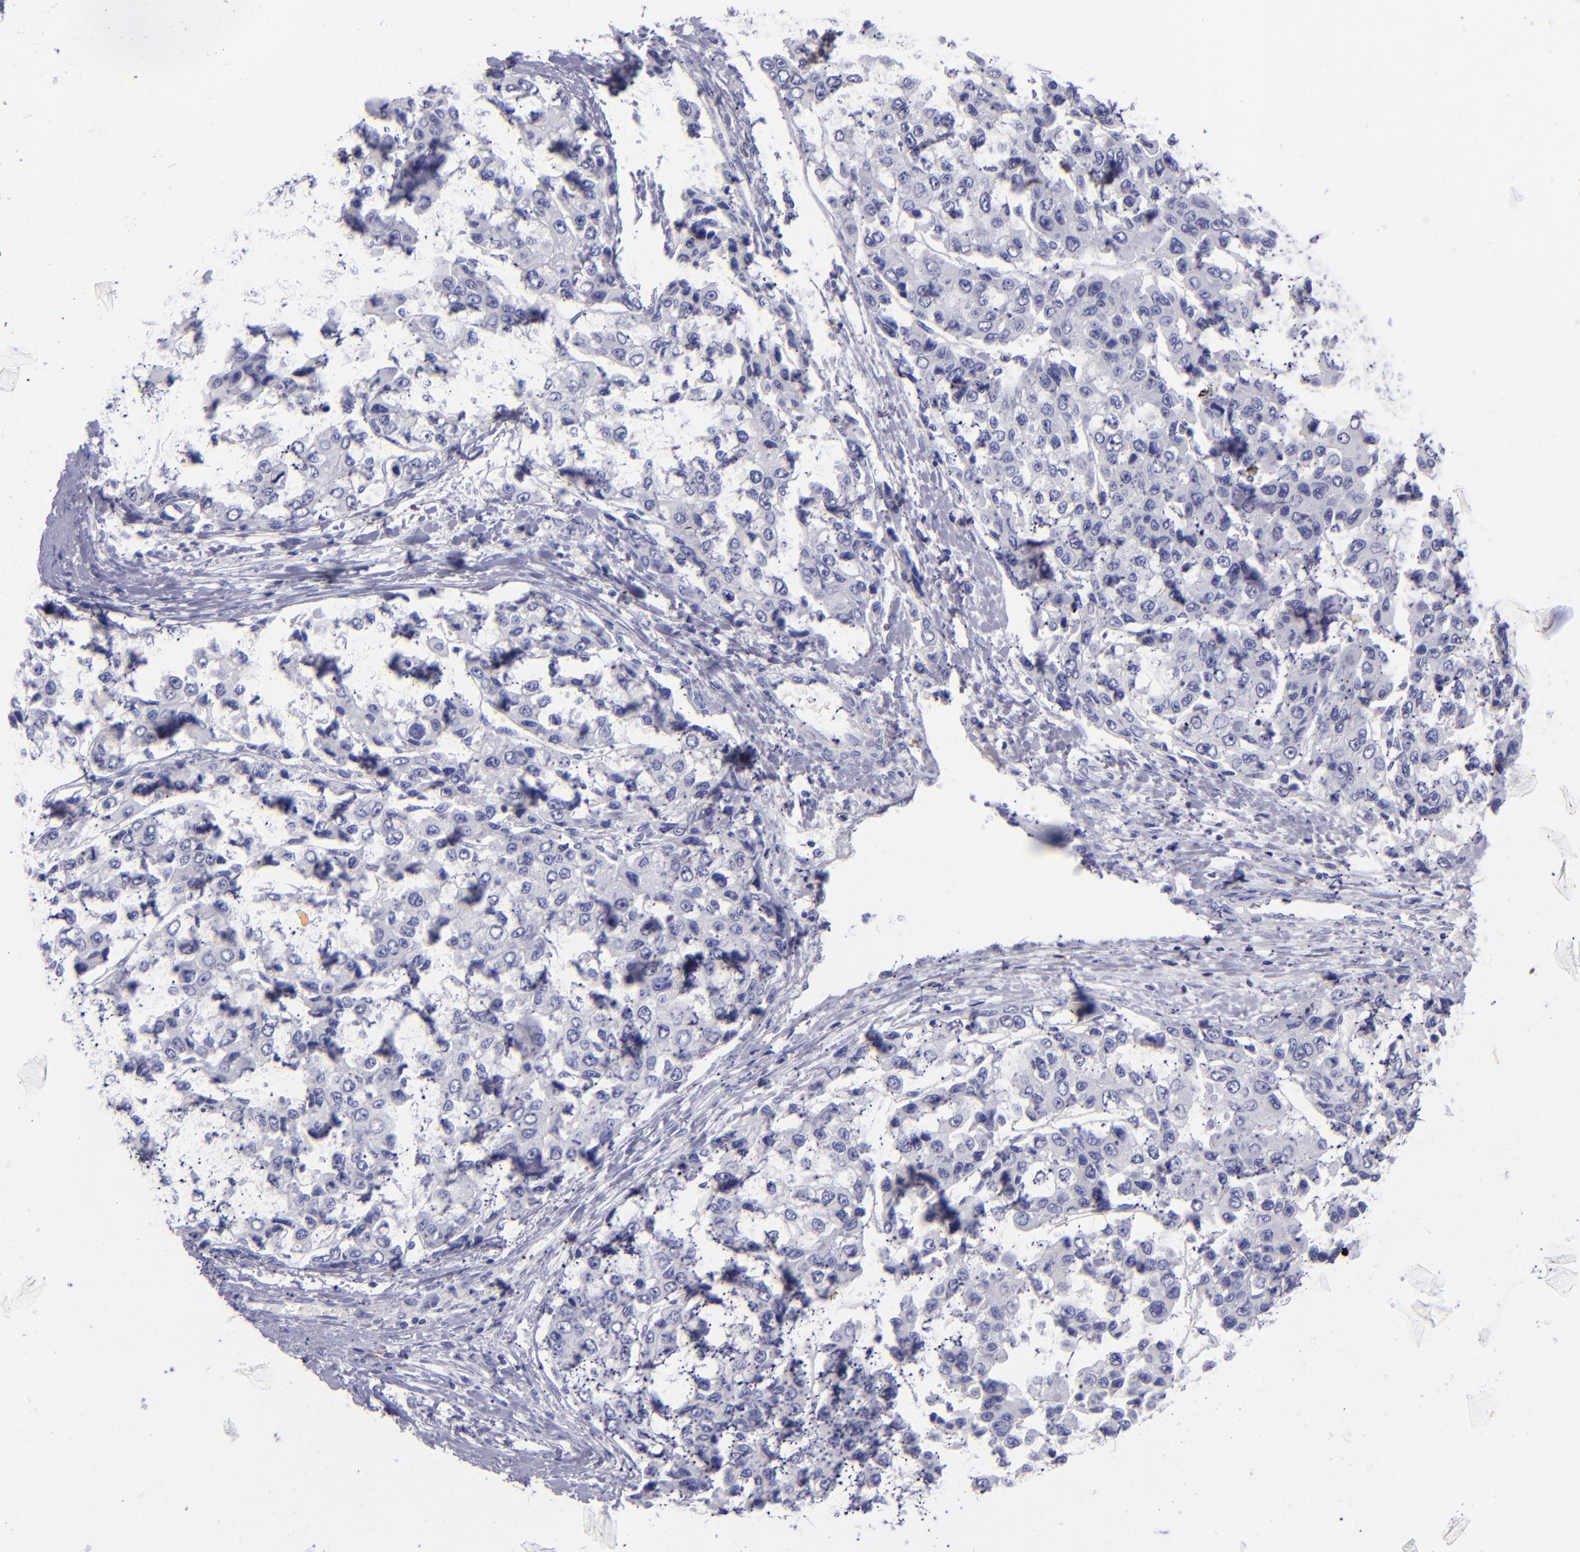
{"staining": {"intensity": "negative", "quantity": "none", "location": "none"}, "tissue": "liver cancer", "cell_type": "Tumor cells", "image_type": "cancer", "snomed": [{"axis": "morphology", "description": "Carcinoma, Hepatocellular, NOS"}, {"axis": "topography", "description": "Liver"}], "caption": "IHC histopathology image of human liver cancer stained for a protein (brown), which shows no staining in tumor cells. (DAB IHC, high magnification).", "gene": "CD82", "patient": {"sex": "female", "age": 66}}